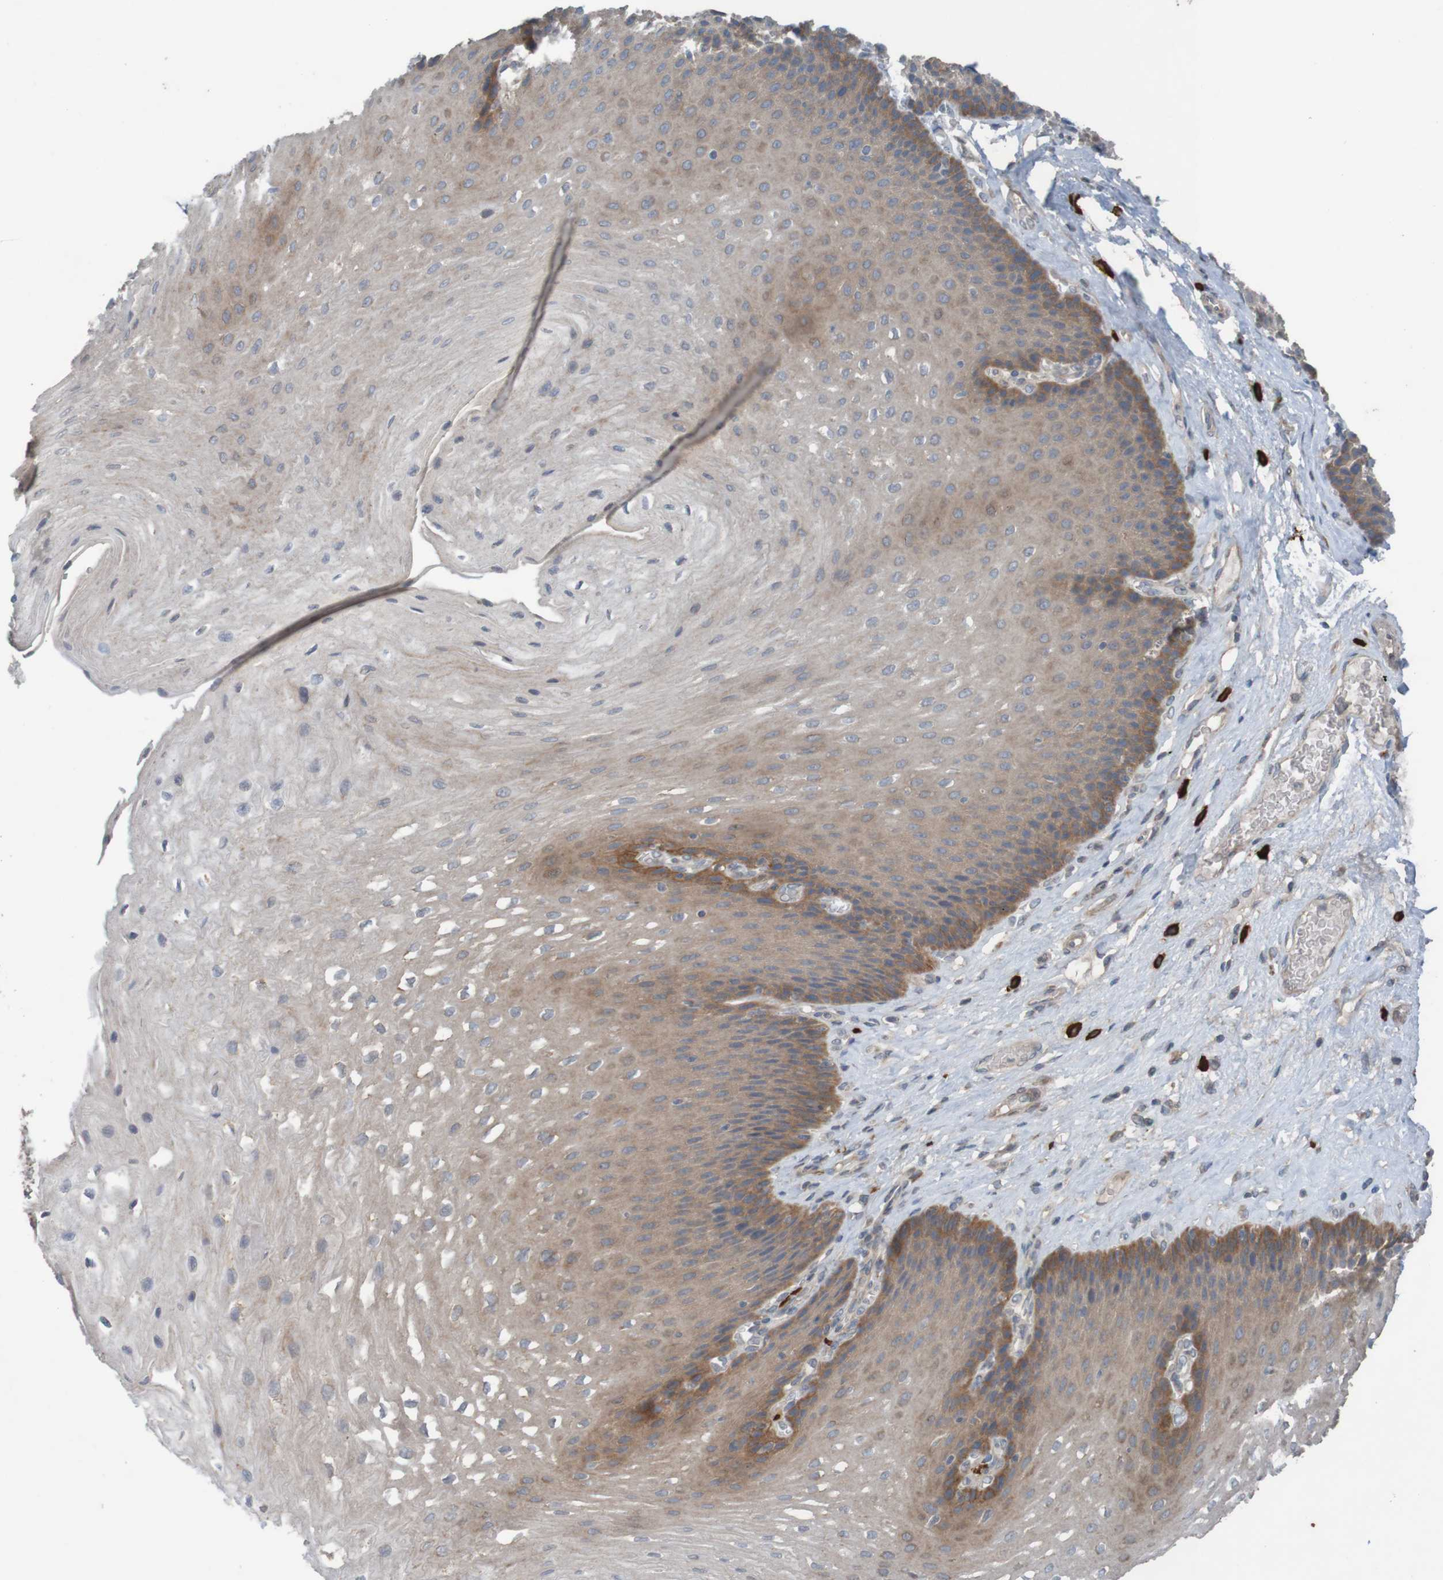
{"staining": {"intensity": "moderate", "quantity": ">75%", "location": "cytoplasmic/membranous"}, "tissue": "esophagus", "cell_type": "Squamous epithelial cells", "image_type": "normal", "snomed": [{"axis": "morphology", "description": "Normal tissue, NOS"}, {"axis": "topography", "description": "Esophagus"}], "caption": "Protein staining of unremarkable esophagus demonstrates moderate cytoplasmic/membranous staining in approximately >75% of squamous epithelial cells.", "gene": "B3GAT2", "patient": {"sex": "female", "age": 72}}